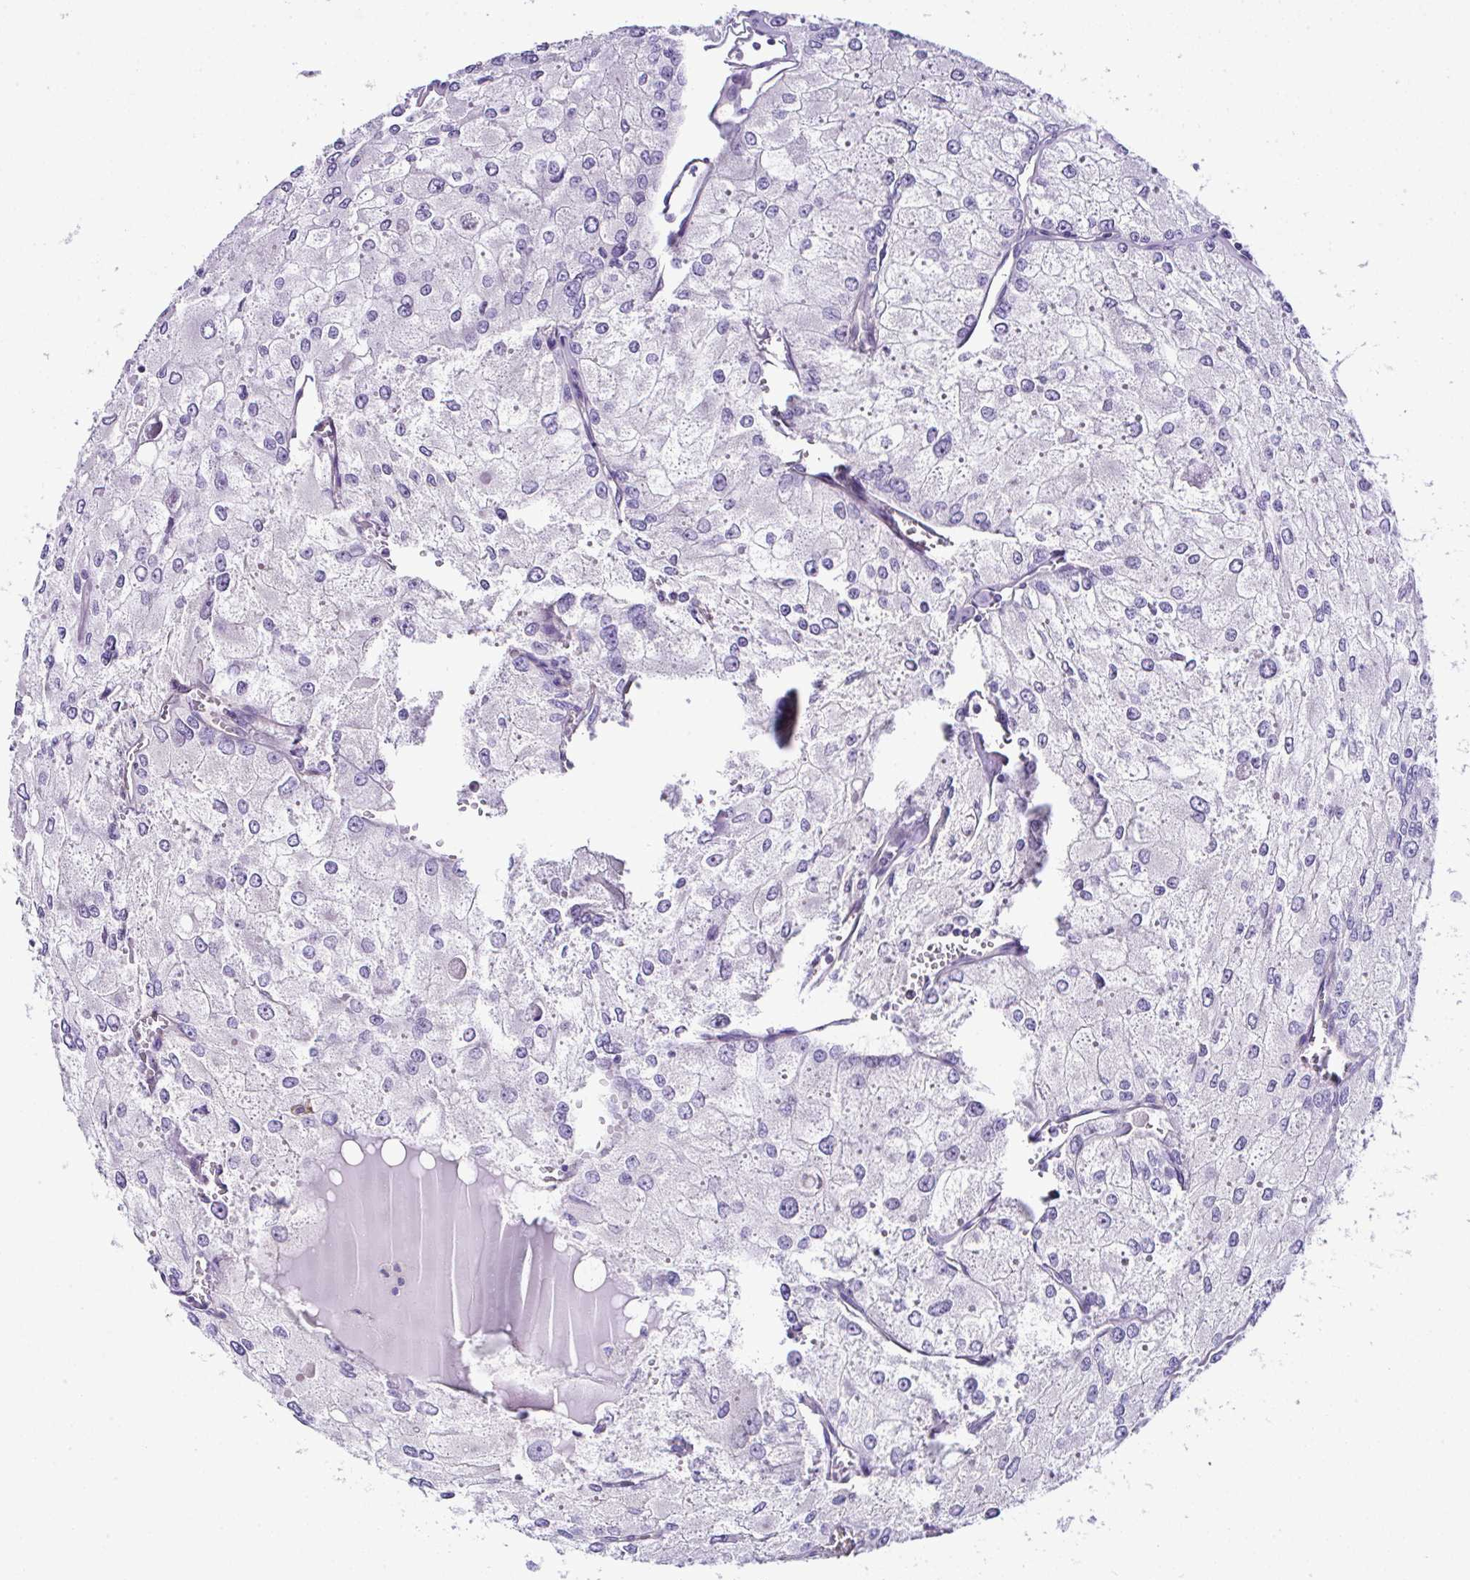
{"staining": {"intensity": "negative", "quantity": "none", "location": "none"}, "tissue": "renal cancer", "cell_type": "Tumor cells", "image_type": "cancer", "snomed": [{"axis": "morphology", "description": "Adenocarcinoma, NOS"}, {"axis": "topography", "description": "Kidney"}], "caption": "Immunohistochemistry (IHC) photomicrograph of human renal cancer (adenocarcinoma) stained for a protein (brown), which reveals no staining in tumor cells.", "gene": "OR4P4", "patient": {"sex": "female", "age": 70}}